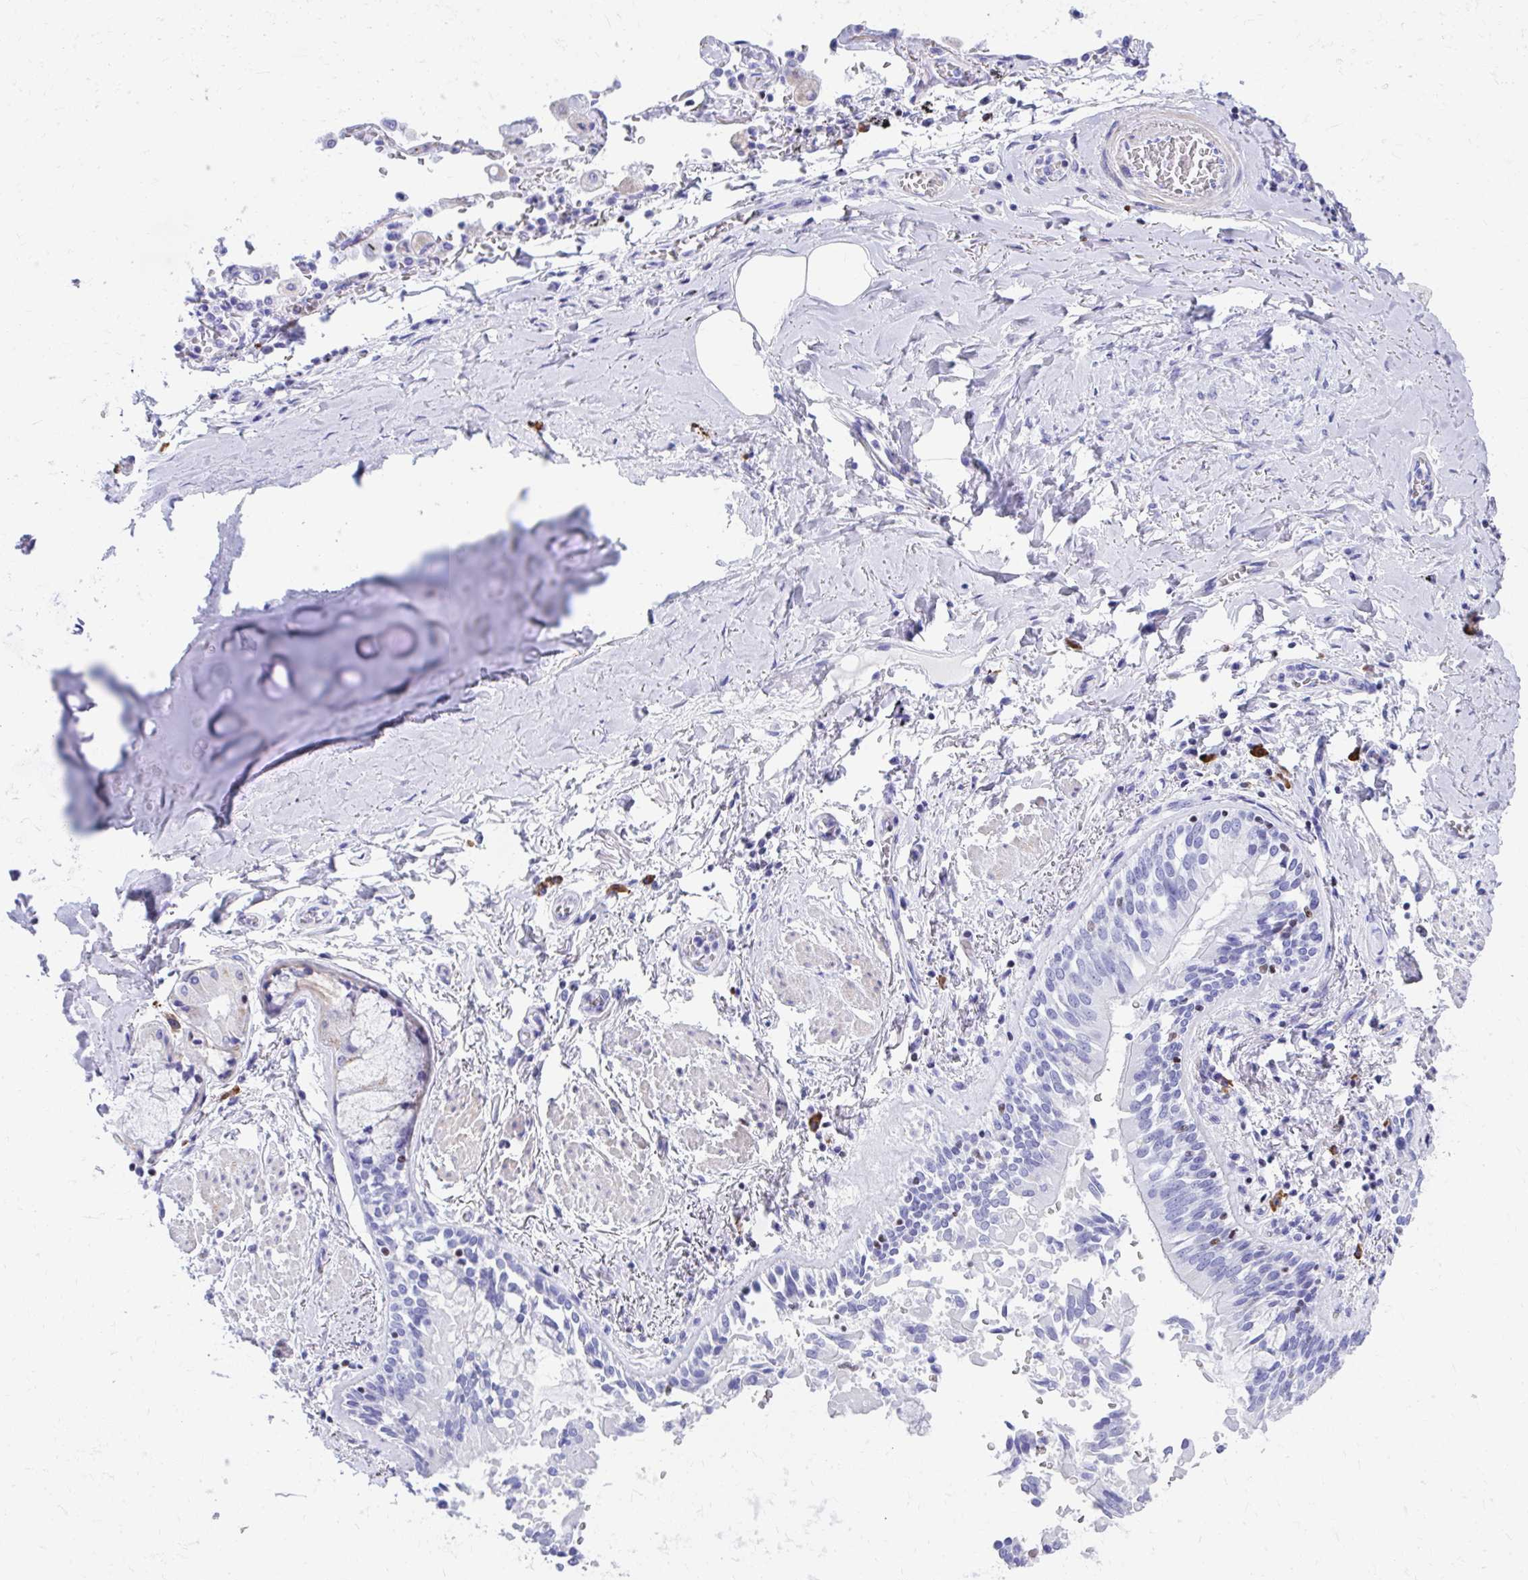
{"staining": {"intensity": "negative", "quantity": "none", "location": "none"}, "tissue": "adipose tissue", "cell_type": "Adipocytes", "image_type": "normal", "snomed": [{"axis": "morphology", "description": "Normal tissue, NOS"}, {"axis": "morphology", "description": "Degeneration, NOS"}, {"axis": "topography", "description": "Cartilage tissue"}, {"axis": "topography", "description": "Lung"}], "caption": "Immunohistochemical staining of benign human adipose tissue displays no significant positivity in adipocytes.", "gene": "RUNX3", "patient": {"sex": "female", "age": 61}}